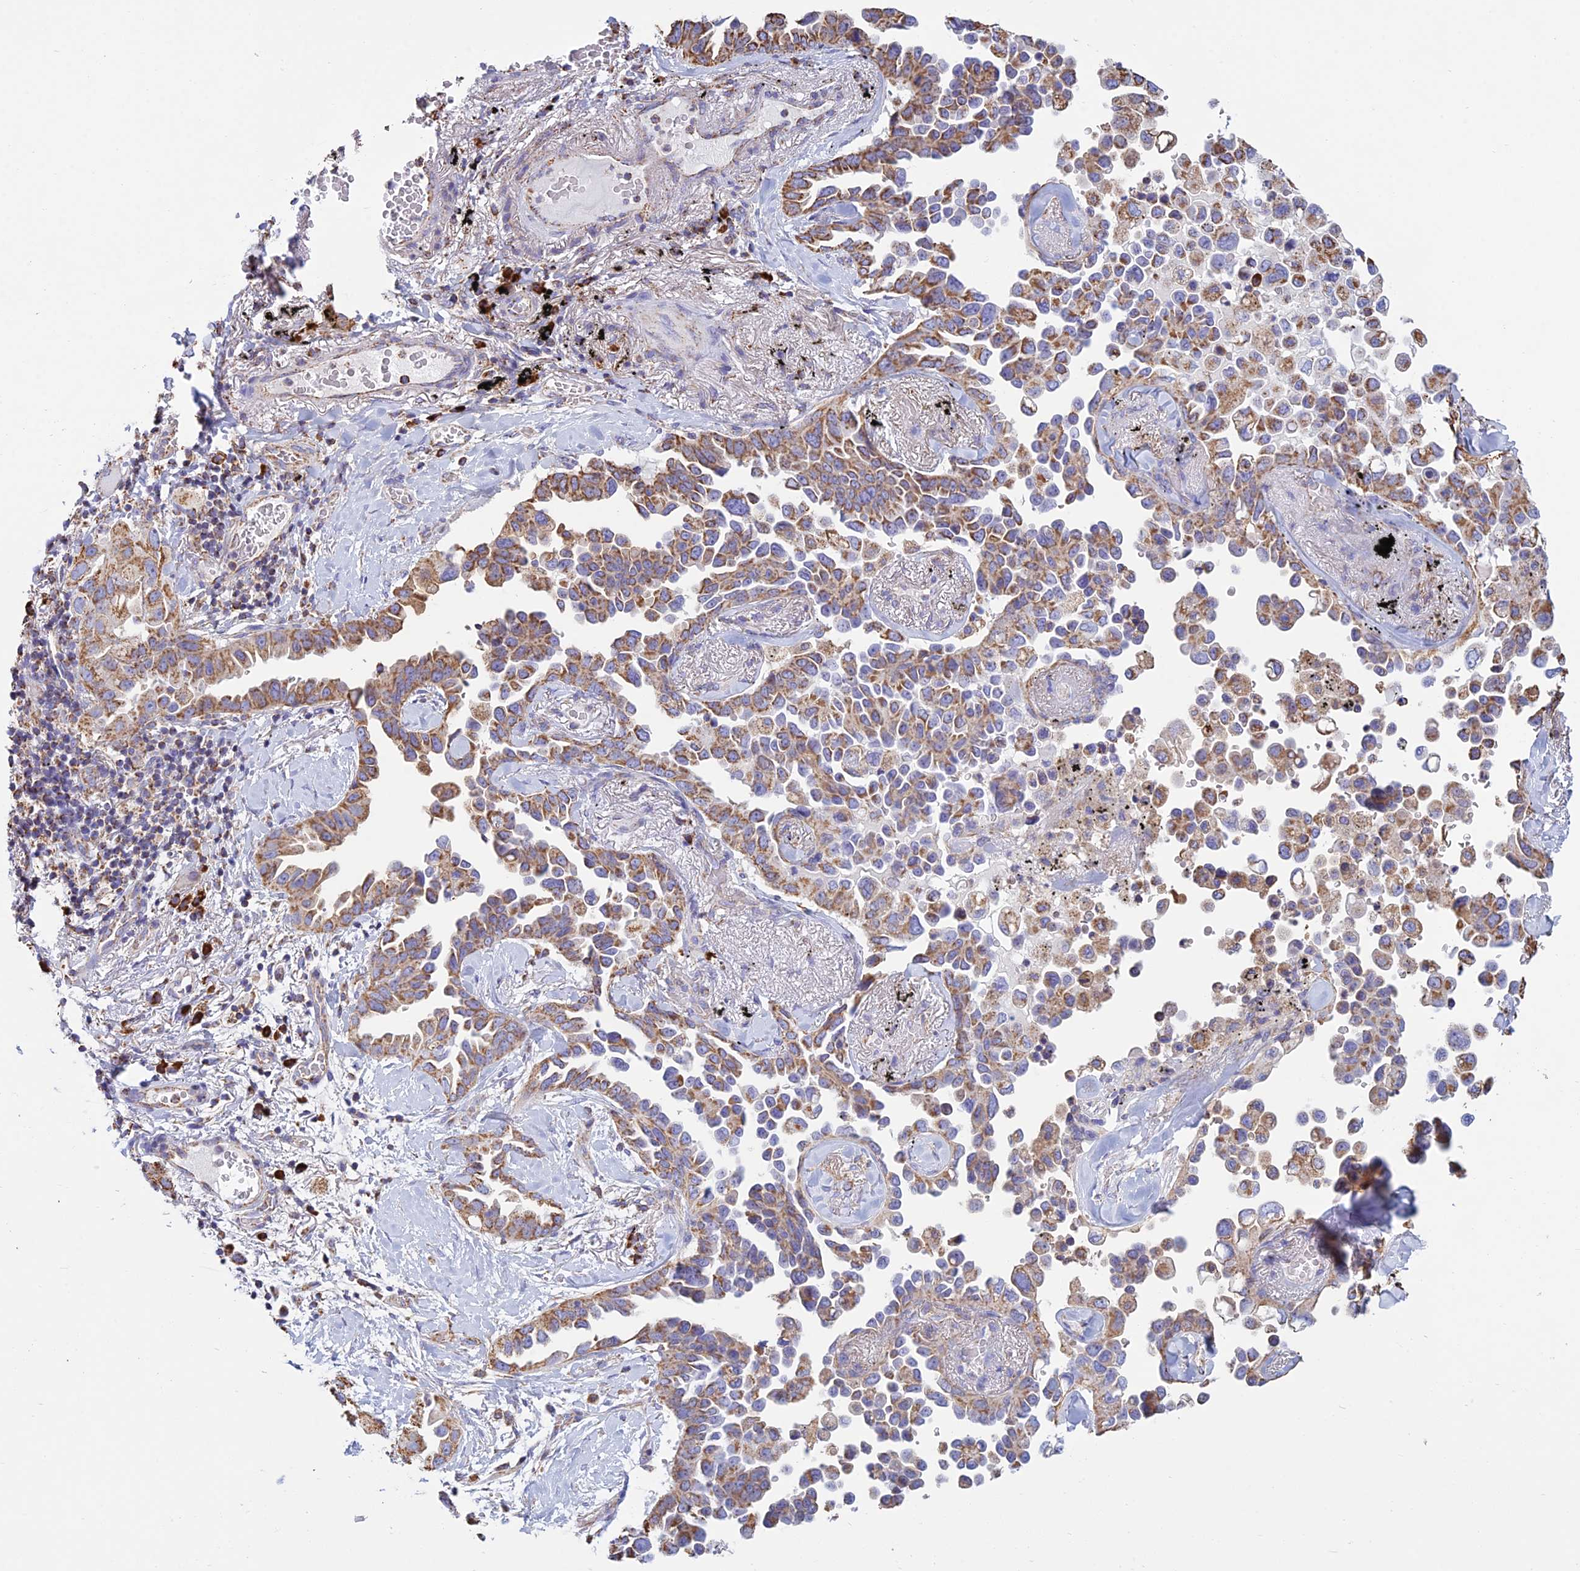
{"staining": {"intensity": "moderate", "quantity": ">75%", "location": "cytoplasmic/membranous"}, "tissue": "lung cancer", "cell_type": "Tumor cells", "image_type": "cancer", "snomed": [{"axis": "morphology", "description": "Adenocarcinoma, NOS"}, {"axis": "topography", "description": "Lung"}], "caption": "Lung cancer (adenocarcinoma) stained with DAB immunohistochemistry (IHC) reveals medium levels of moderate cytoplasmic/membranous expression in about >75% of tumor cells.", "gene": "OR2W3", "patient": {"sex": "female", "age": 67}}